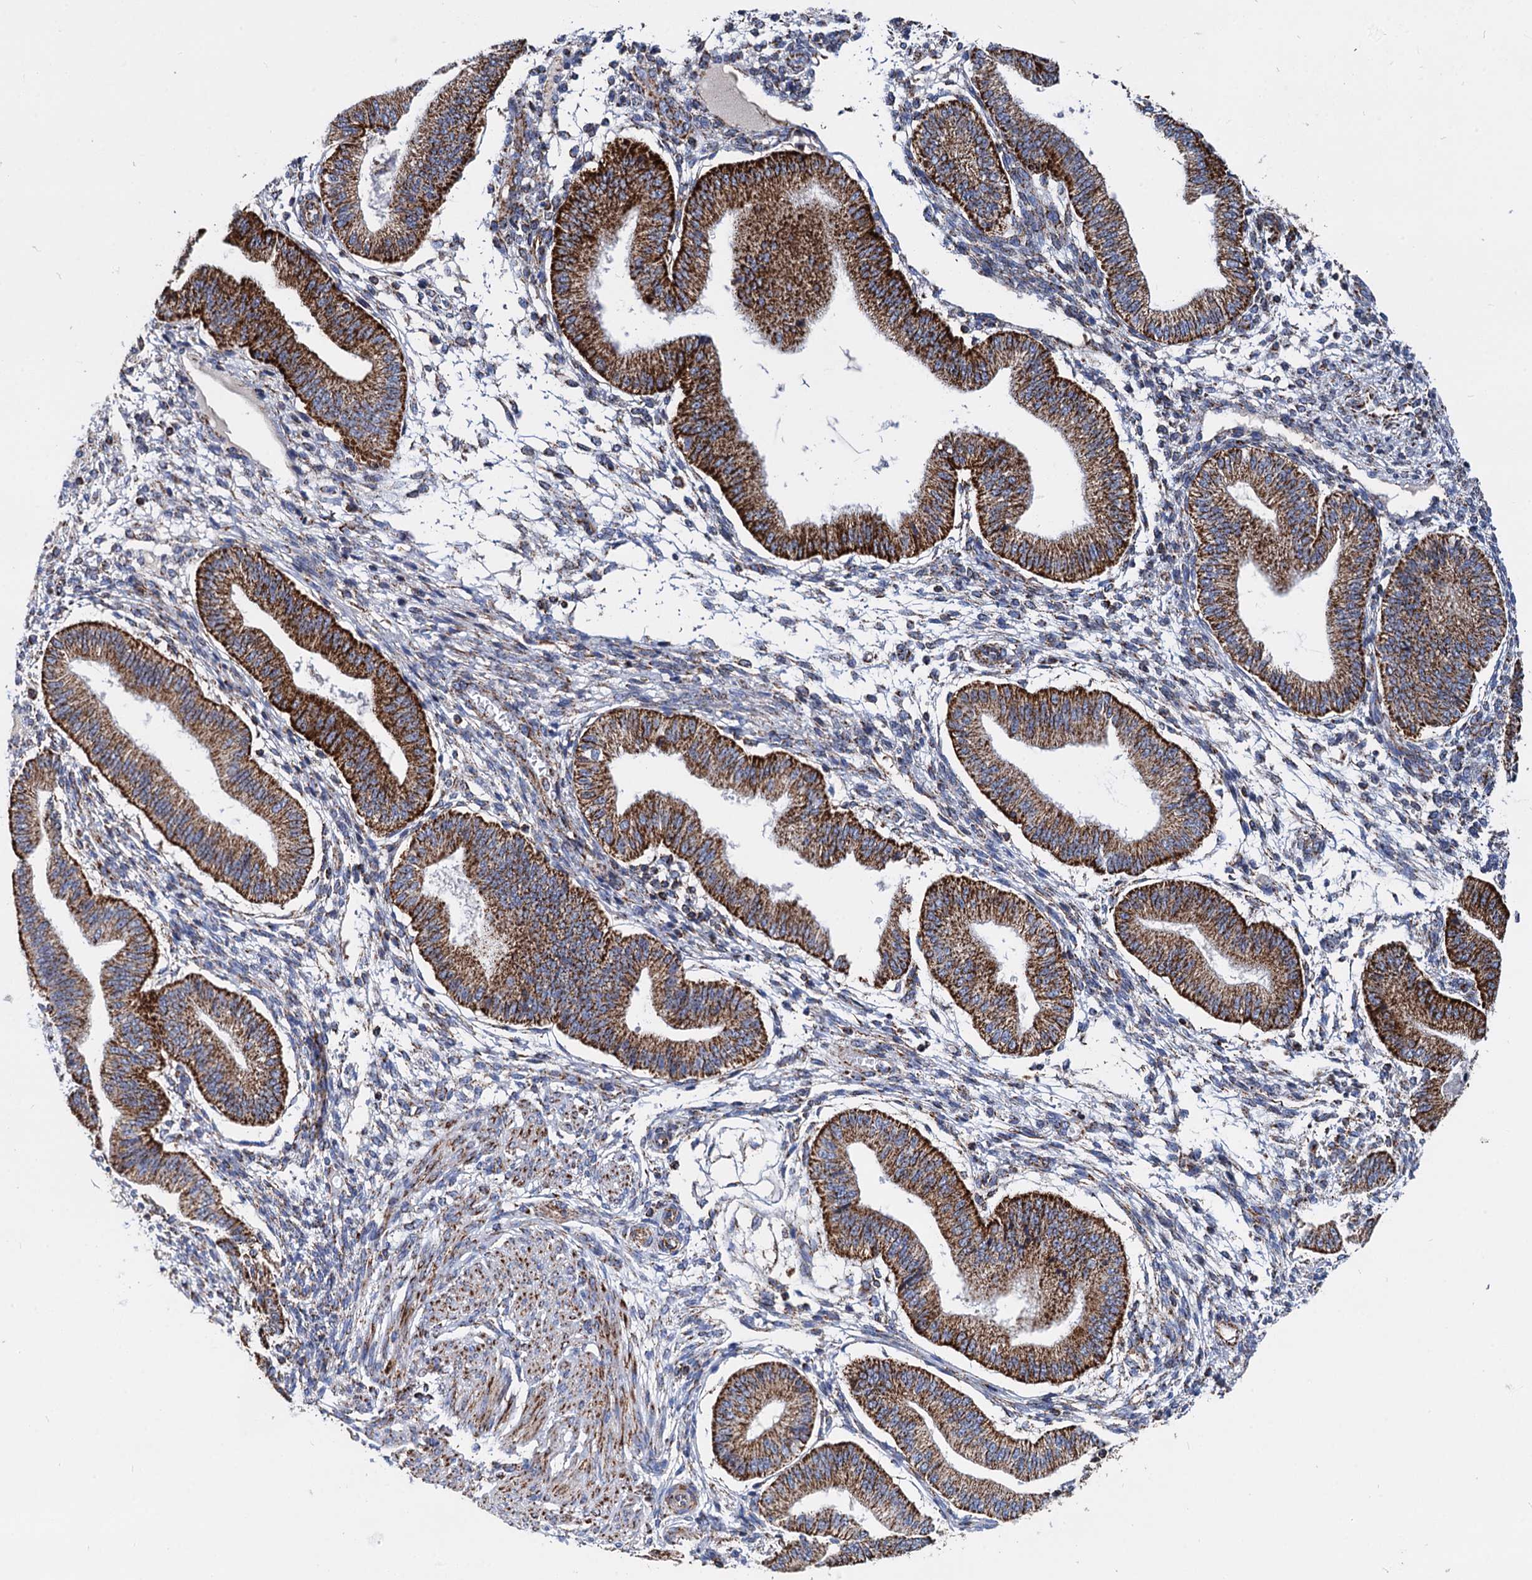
{"staining": {"intensity": "moderate", "quantity": "25%-75%", "location": "cytoplasmic/membranous"}, "tissue": "endometrium", "cell_type": "Cells in endometrial stroma", "image_type": "normal", "snomed": [{"axis": "morphology", "description": "Normal tissue, NOS"}, {"axis": "topography", "description": "Endometrium"}], "caption": "Endometrium stained with immunohistochemistry (IHC) displays moderate cytoplasmic/membranous staining in about 25%-75% of cells in endometrial stroma.", "gene": "TIMM10", "patient": {"sex": "female", "age": 39}}